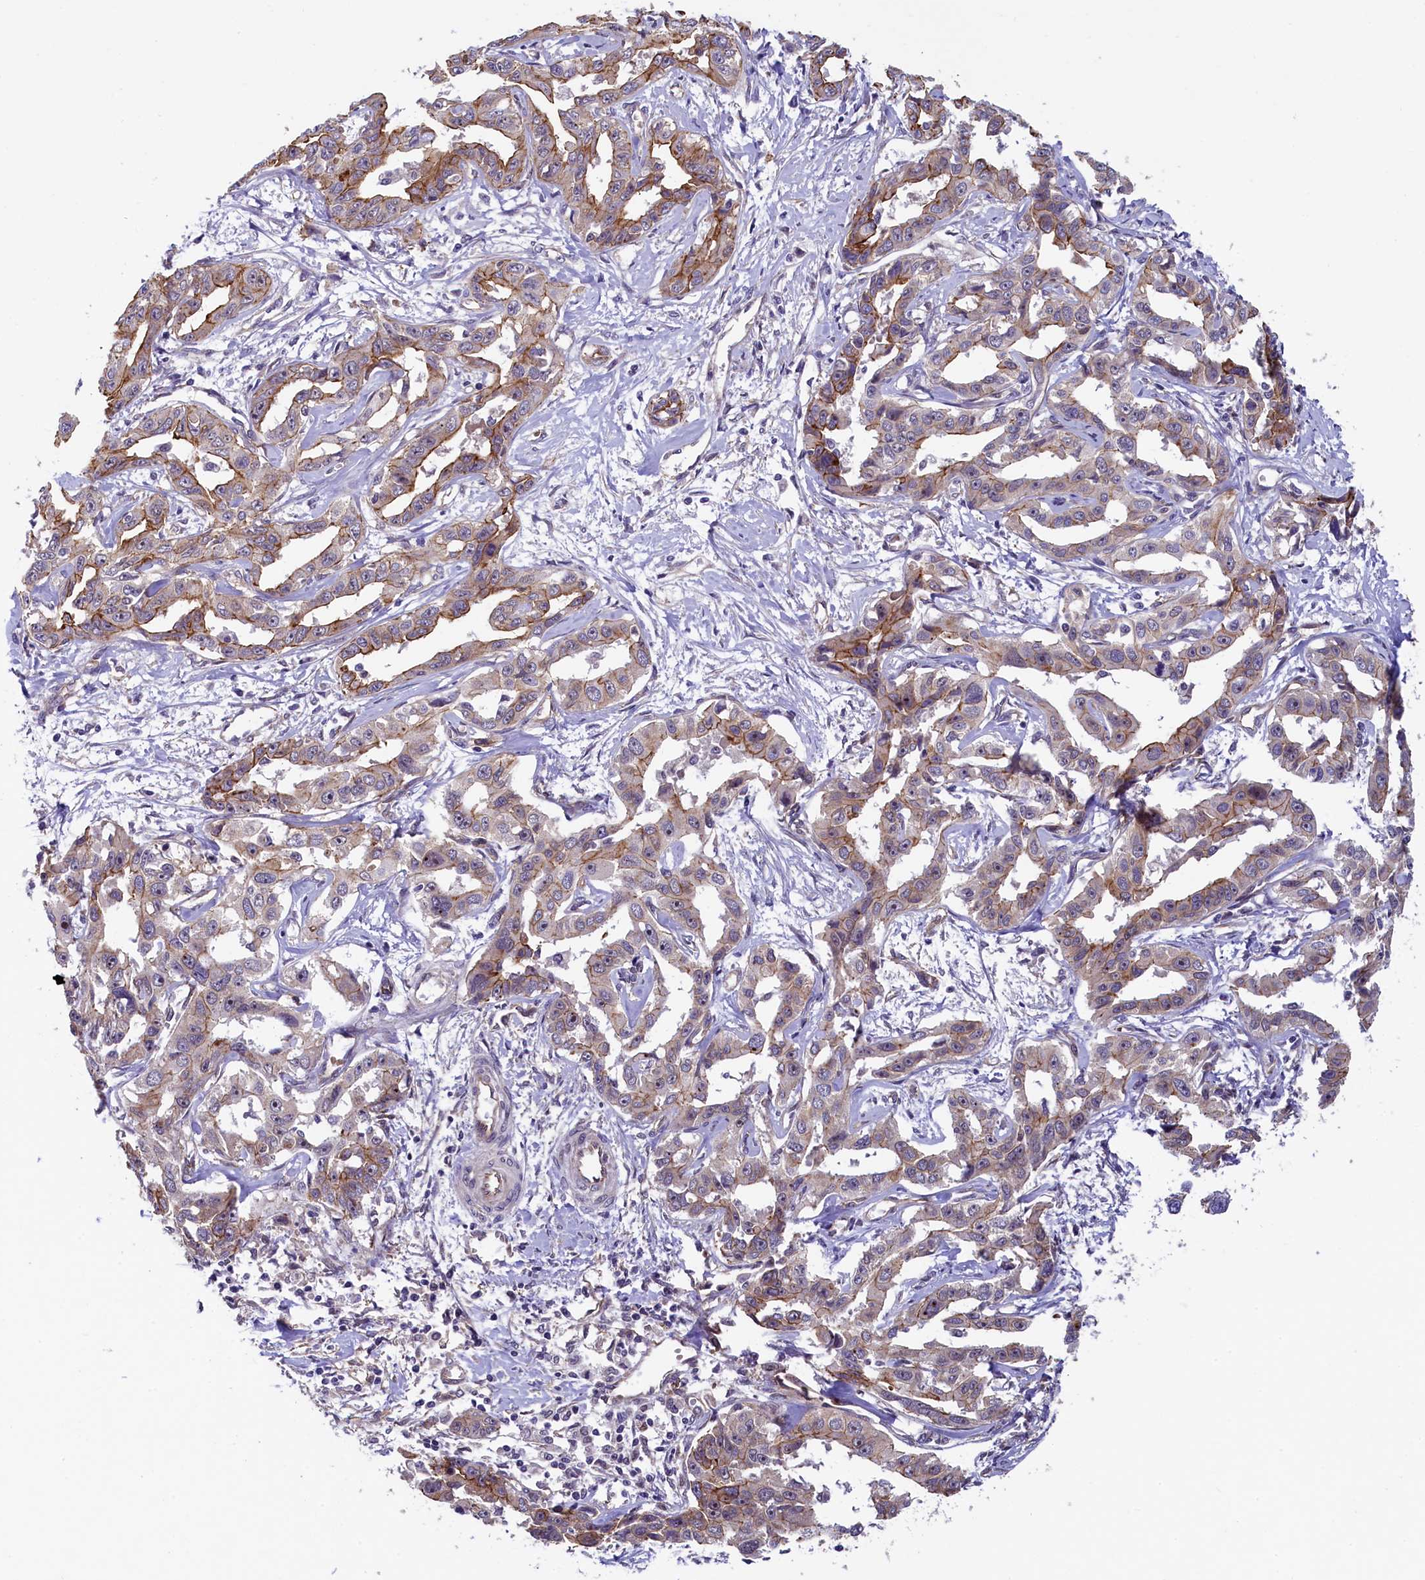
{"staining": {"intensity": "moderate", "quantity": "25%-75%", "location": "cytoplasmic/membranous"}, "tissue": "liver cancer", "cell_type": "Tumor cells", "image_type": "cancer", "snomed": [{"axis": "morphology", "description": "Cholangiocarcinoma"}, {"axis": "topography", "description": "Liver"}], "caption": "Protein expression analysis of cholangiocarcinoma (liver) displays moderate cytoplasmic/membranous staining in about 25%-75% of tumor cells.", "gene": "ARL14EP", "patient": {"sex": "male", "age": 59}}